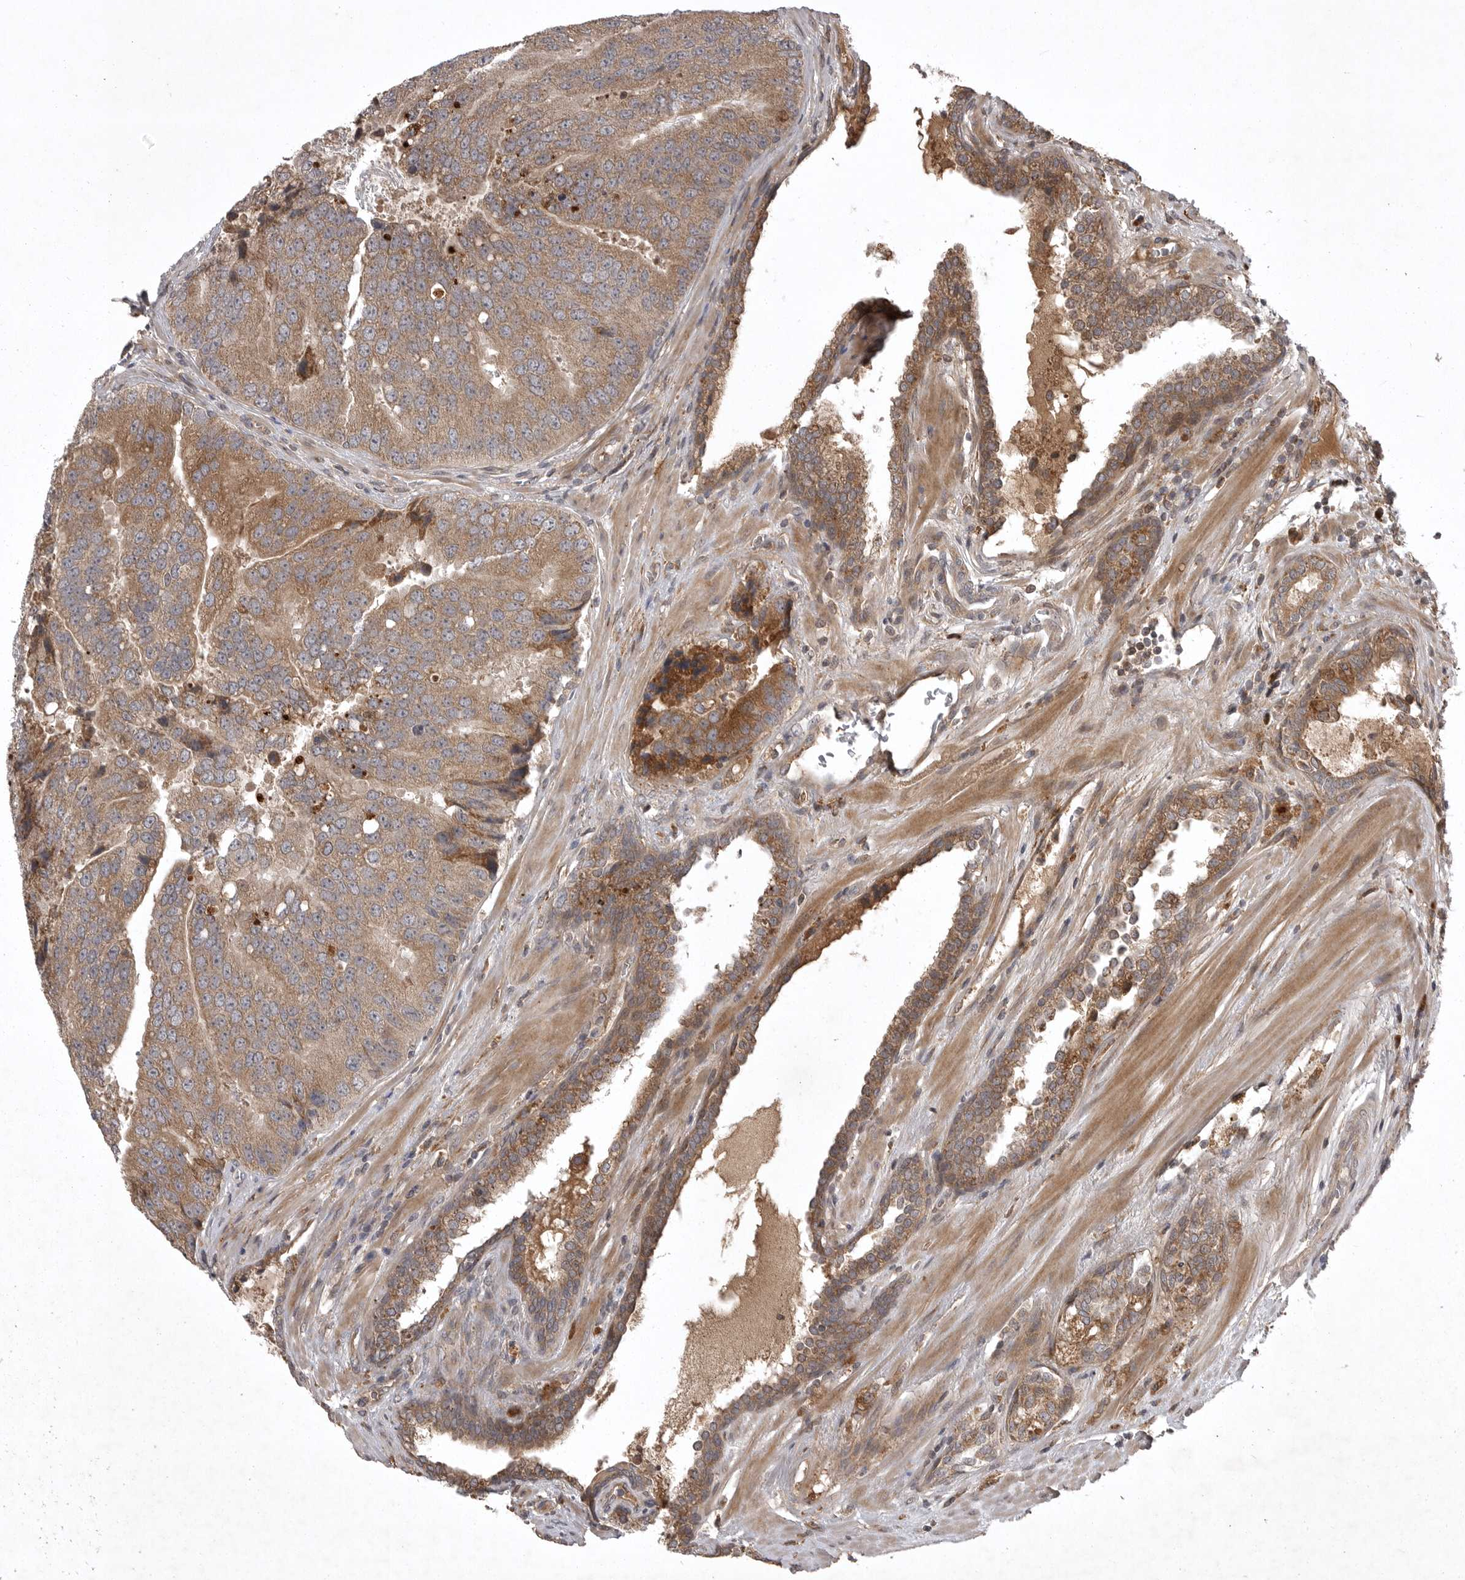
{"staining": {"intensity": "moderate", "quantity": ">75%", "location": "cytoplasmic/membranous"}, "tissue": "prostate cancer", "cell_type": "Tumor cells", "image_type": "cancer", "snomed": [{"axis": "morphology", "description": "Adenocarcinoma, High grade"}, {"axis": "topography", "description": "Prostate"}], "caption": "Brown immunohistochemical staining in human prostate cancer (adenocarcinoma (high-grade)) exhibits moderate cytoplasmic/membranous positivity in about >75% of tumor cells. (IHC, brightfield microscopy, high magnification).", "gene": "GPR31", "patient": {"sex": "male", "age": 70}}